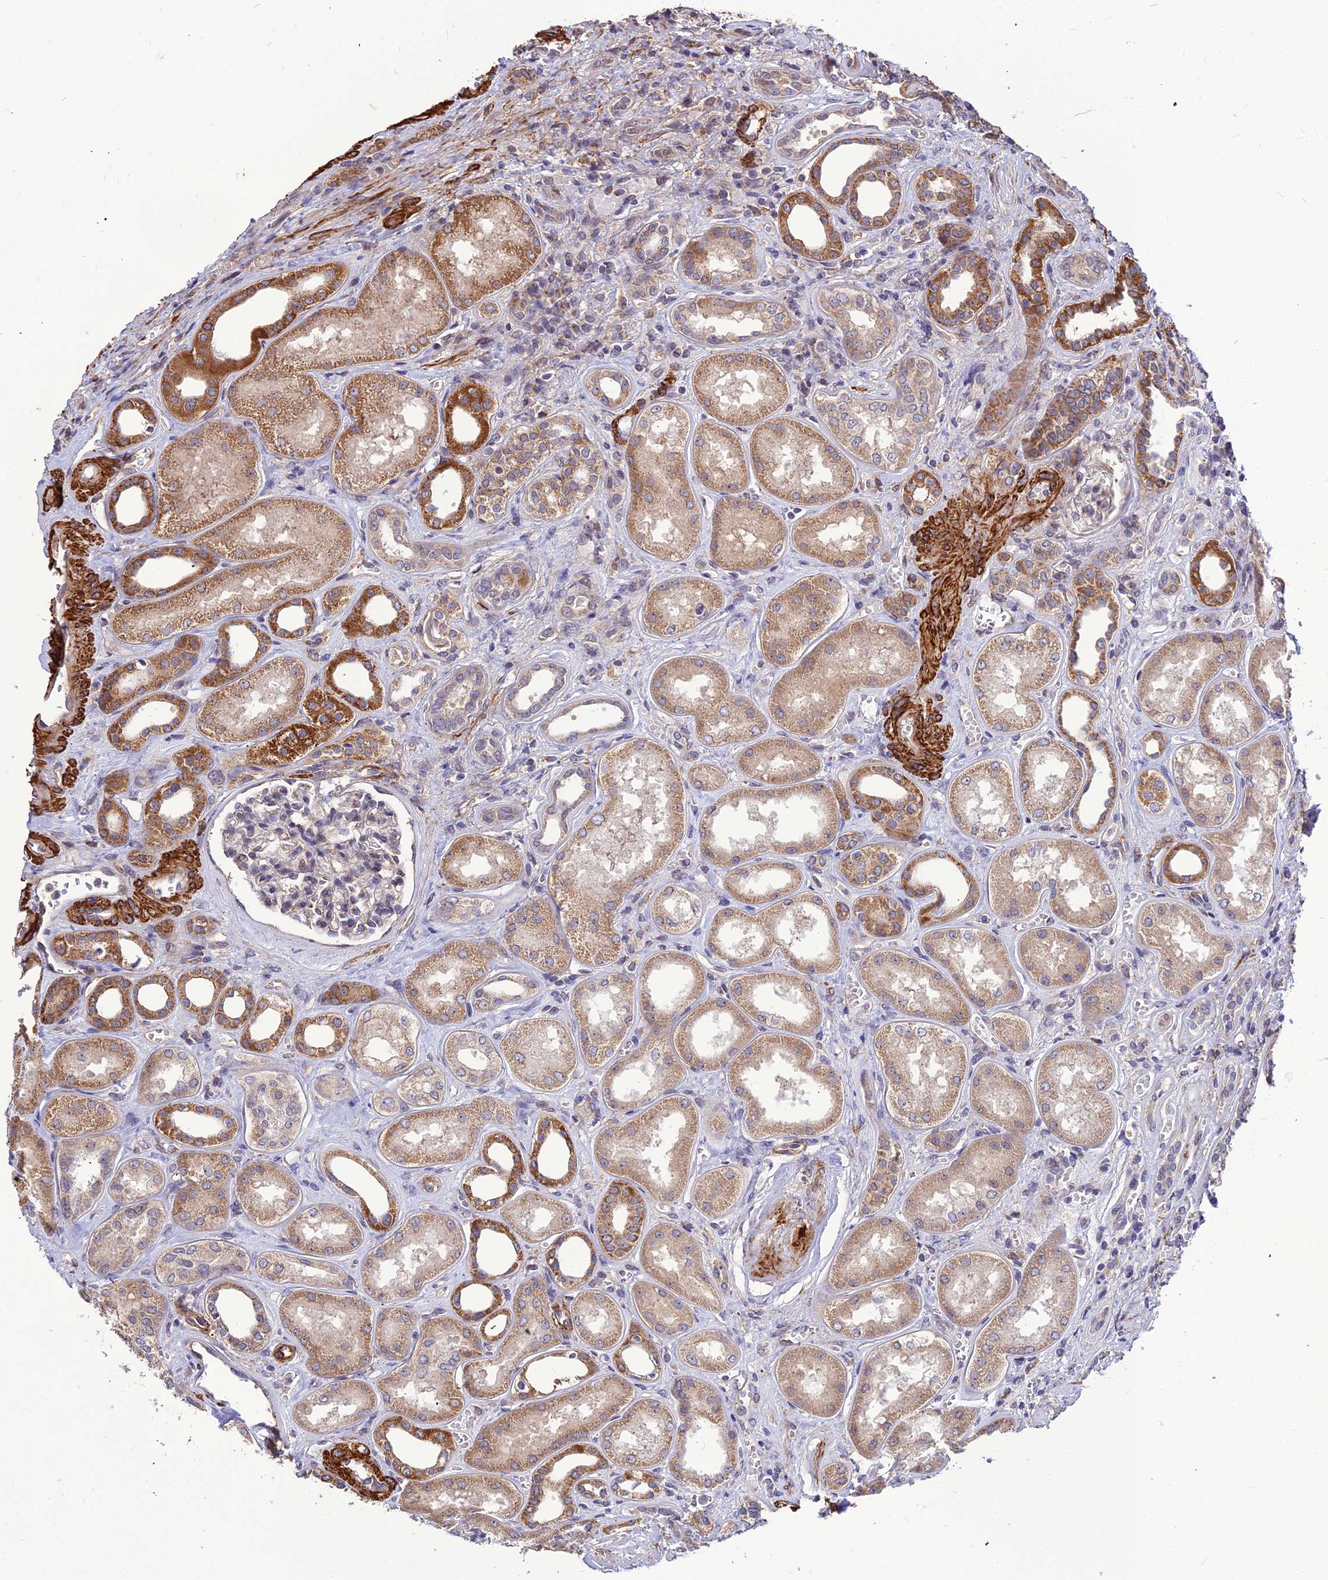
{"staining": {"intensity": "negative", "quantity": "none", "location": "none"}, "tissue": "kidney", "cell_type": "Cells in glomeruli", "image_type": "normal", "snomed": [{"axis": "morphology", "description": "Normal tissue, NOS"}, {"axis": "morphology", "description": "Adenocarcinoma, NOS"}, {"axis": "topography", "description": "Kidney"}], "caption": "Immunohistochemical staining of unremarkable kidney shows no significant expression in cells in glomeruli.", "gene": "LEKR1", "patient": {"sex": "female", "age": 68}}